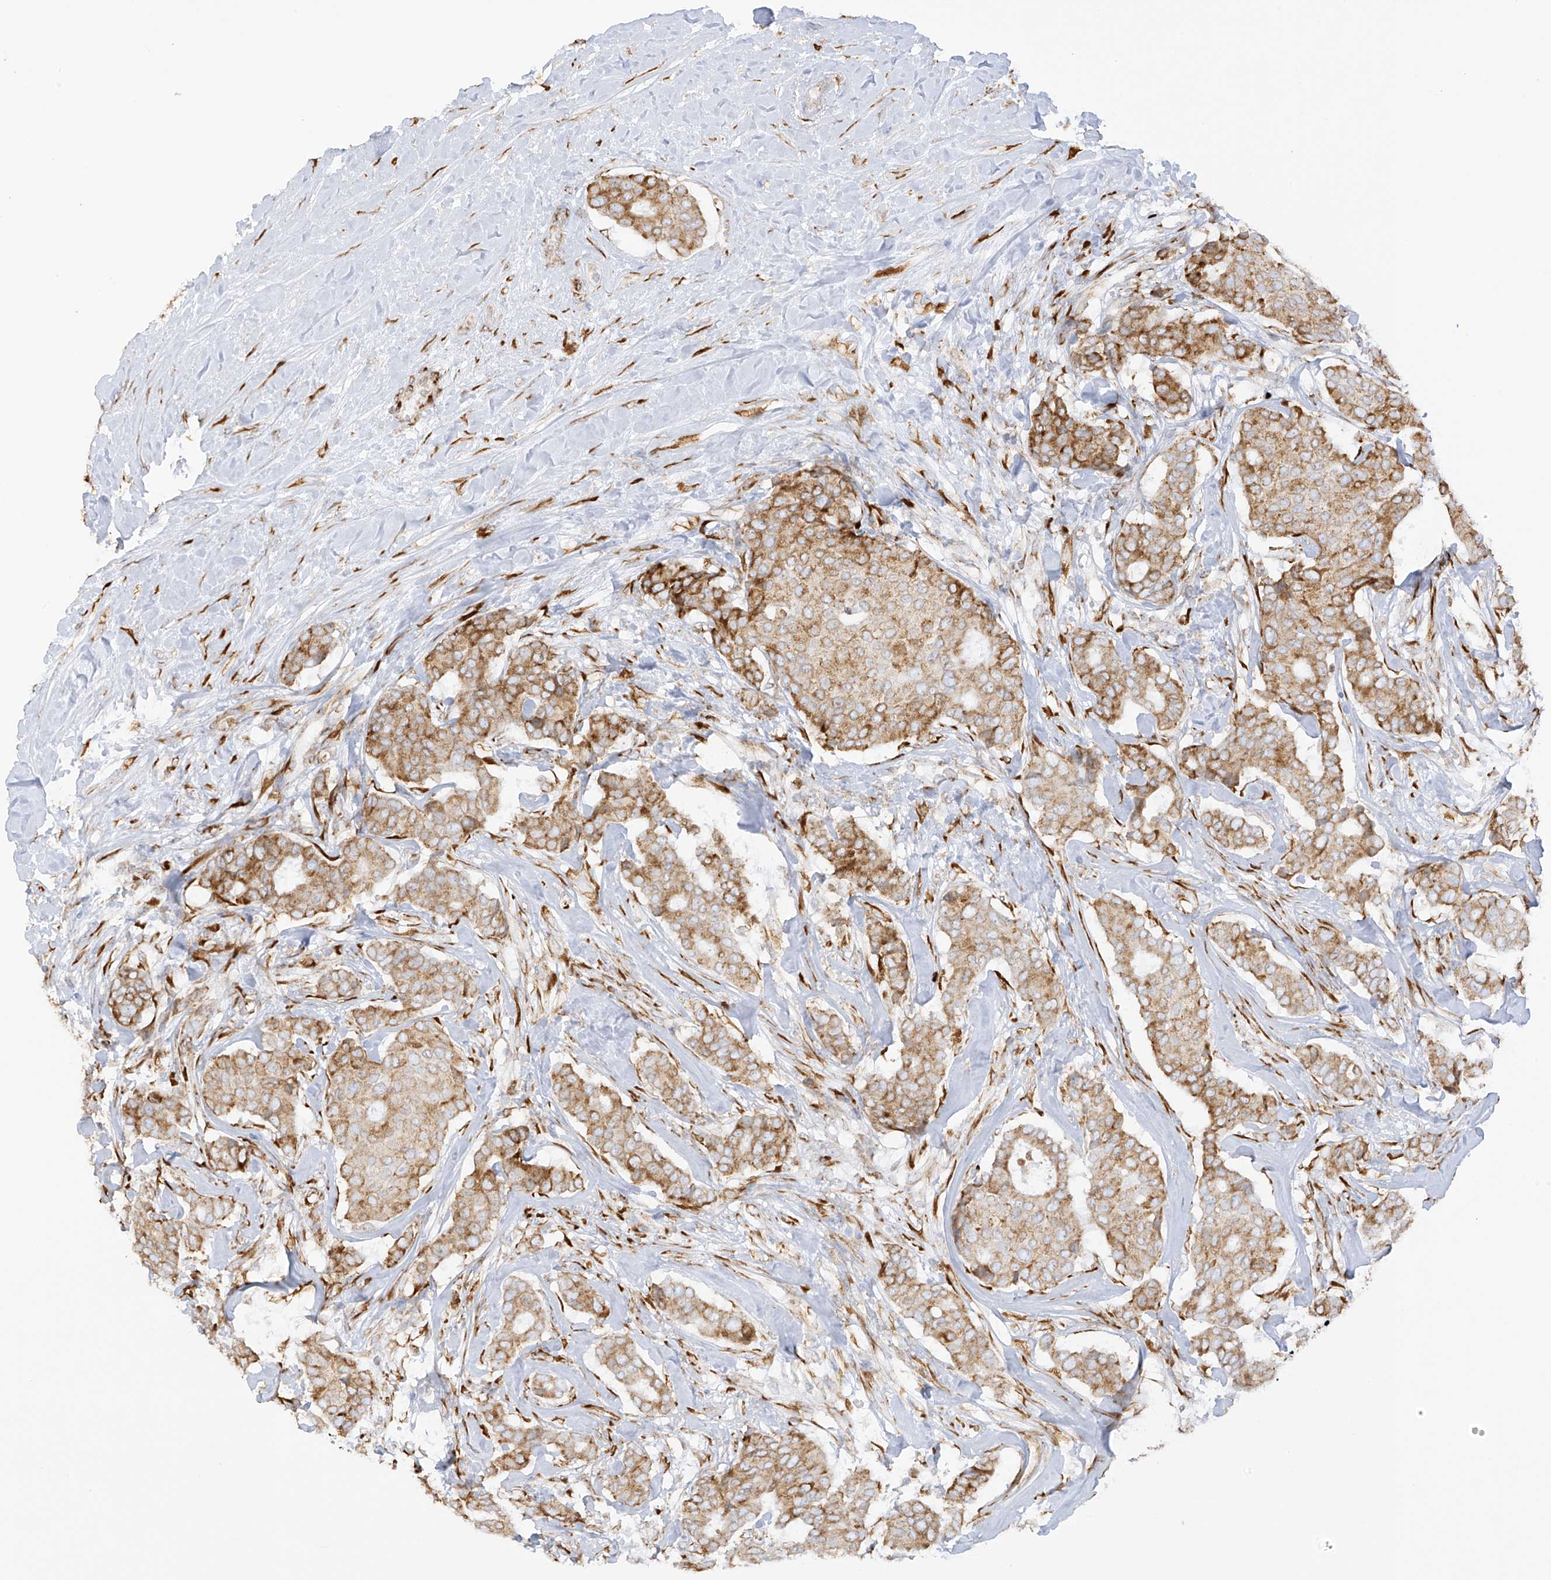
{"staining": {"intensity": "moderate", "quantity": ">75%", "location": "cytoplasmic/membranous"}, "tissue": "breast cancer", "cell_type": "Tumor cells", "image_type": "cancer", "snomed": [{"axis": "morphology", "description": "Duct carcinoma"}, {"axis": "topography", "description": "Breast"}], "caption": "Approximately >75% of tumor cells in human breast cancer (infiltrating ductal carcinoma) demonstrate moderate cytoplasmic/membranous protein staining as visualized by brown immunohistochemical staining.", "gene": "LRRC59", "patient": {"sex": "female", "age": 75}}